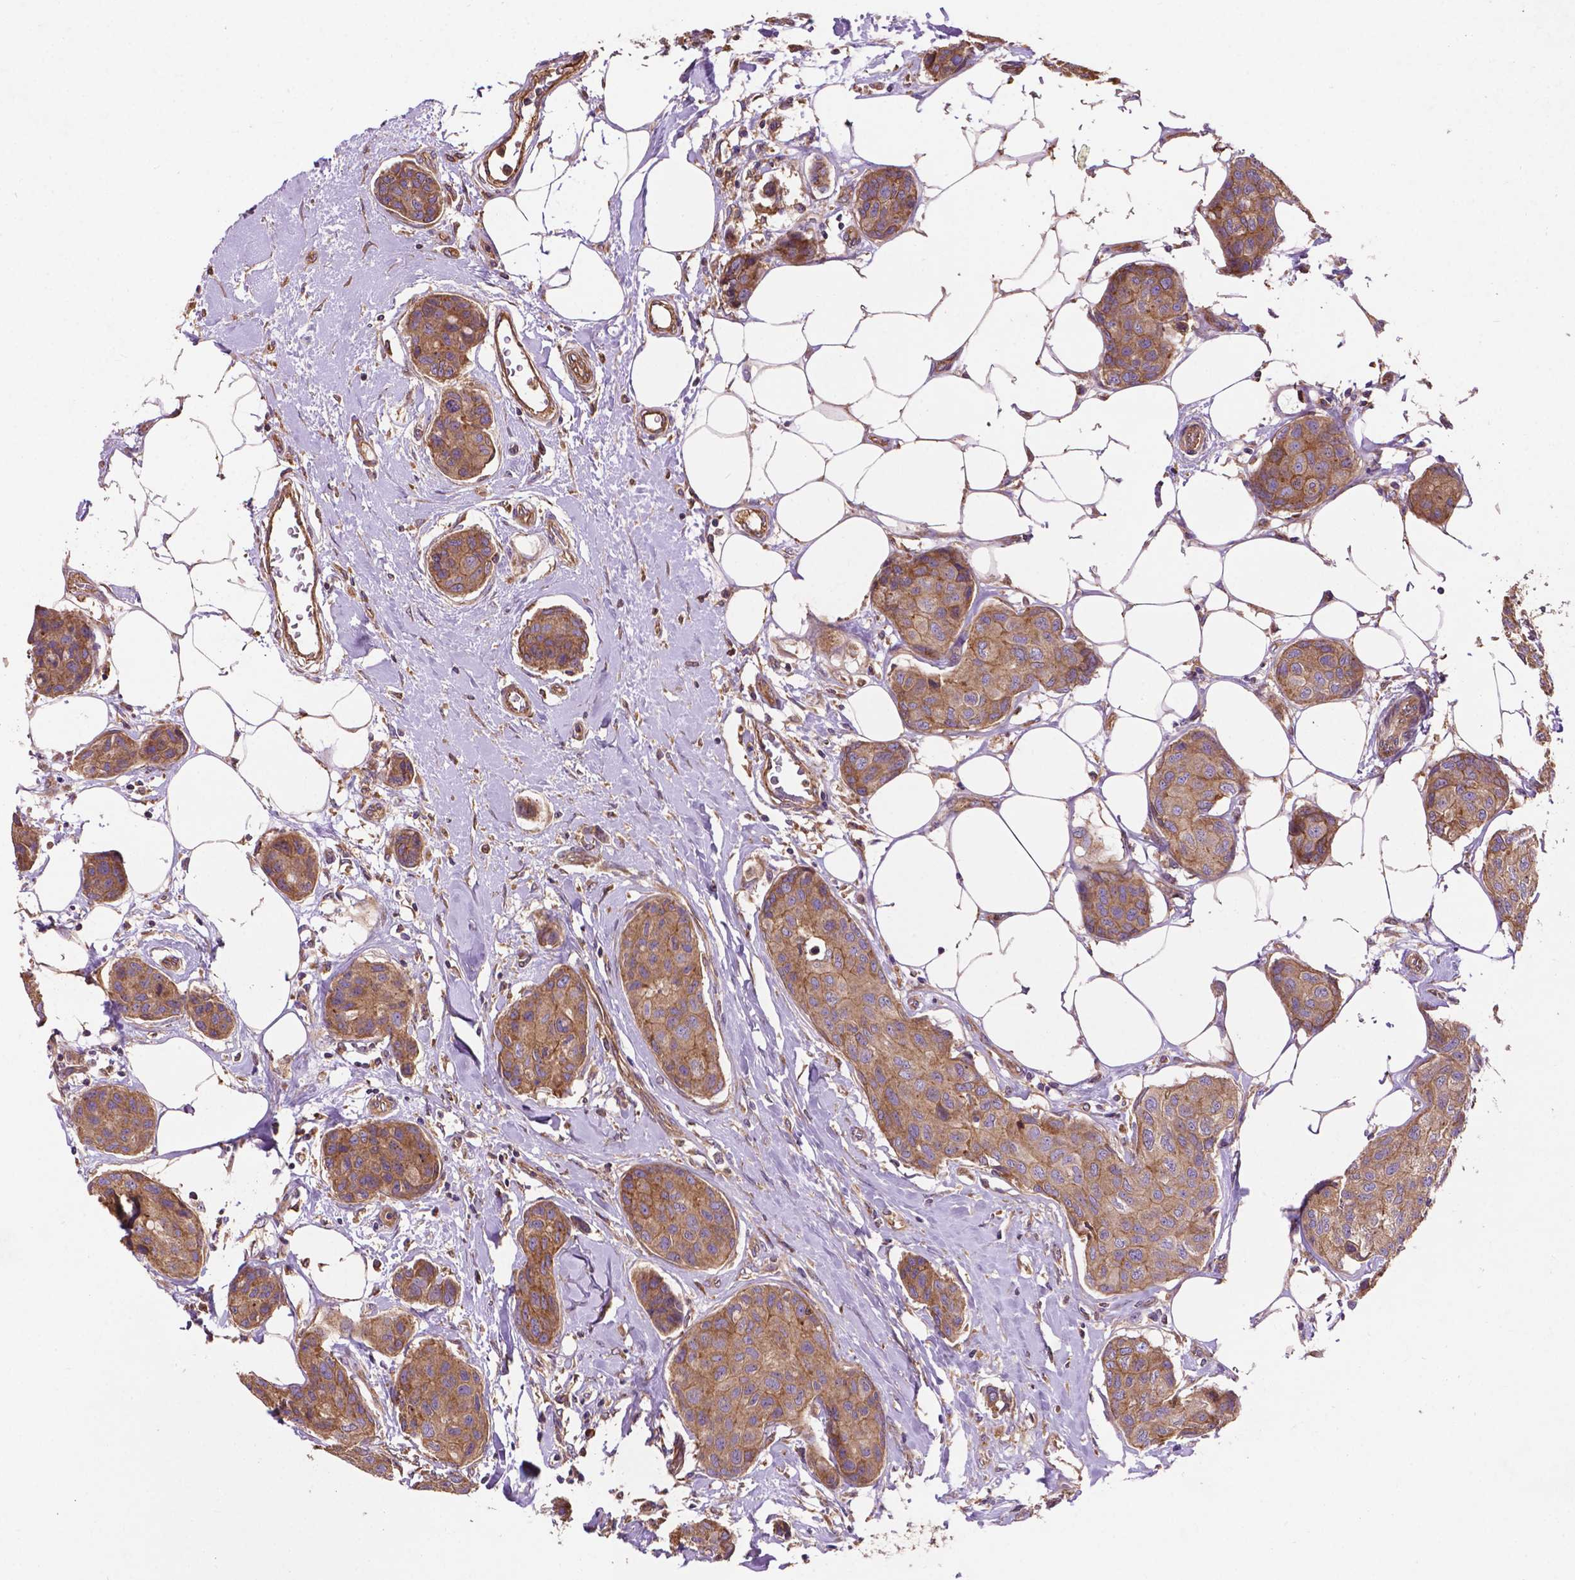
{"staining": {"intensity": "moderate", "quantity": ">75%", "location": "cytoplasmic/membranous"}, "tissue": "breast cancer", "cell_type": "Tumor cells", "image_type": "cancer", "snomed": [{"axis": "morphology", "description": "Duct carcinoma"}, {"axis": "topography", "description": "Breast"}], "caption": "This histopathology image displays IHC staining of intraductal carcinoma (breast), with medium moderate cytoplasmic/membranous positivity in approximately >75% of tumor cells.", "gene": "CCDC71L", "patient": {"sex": "female", "age": 80}}